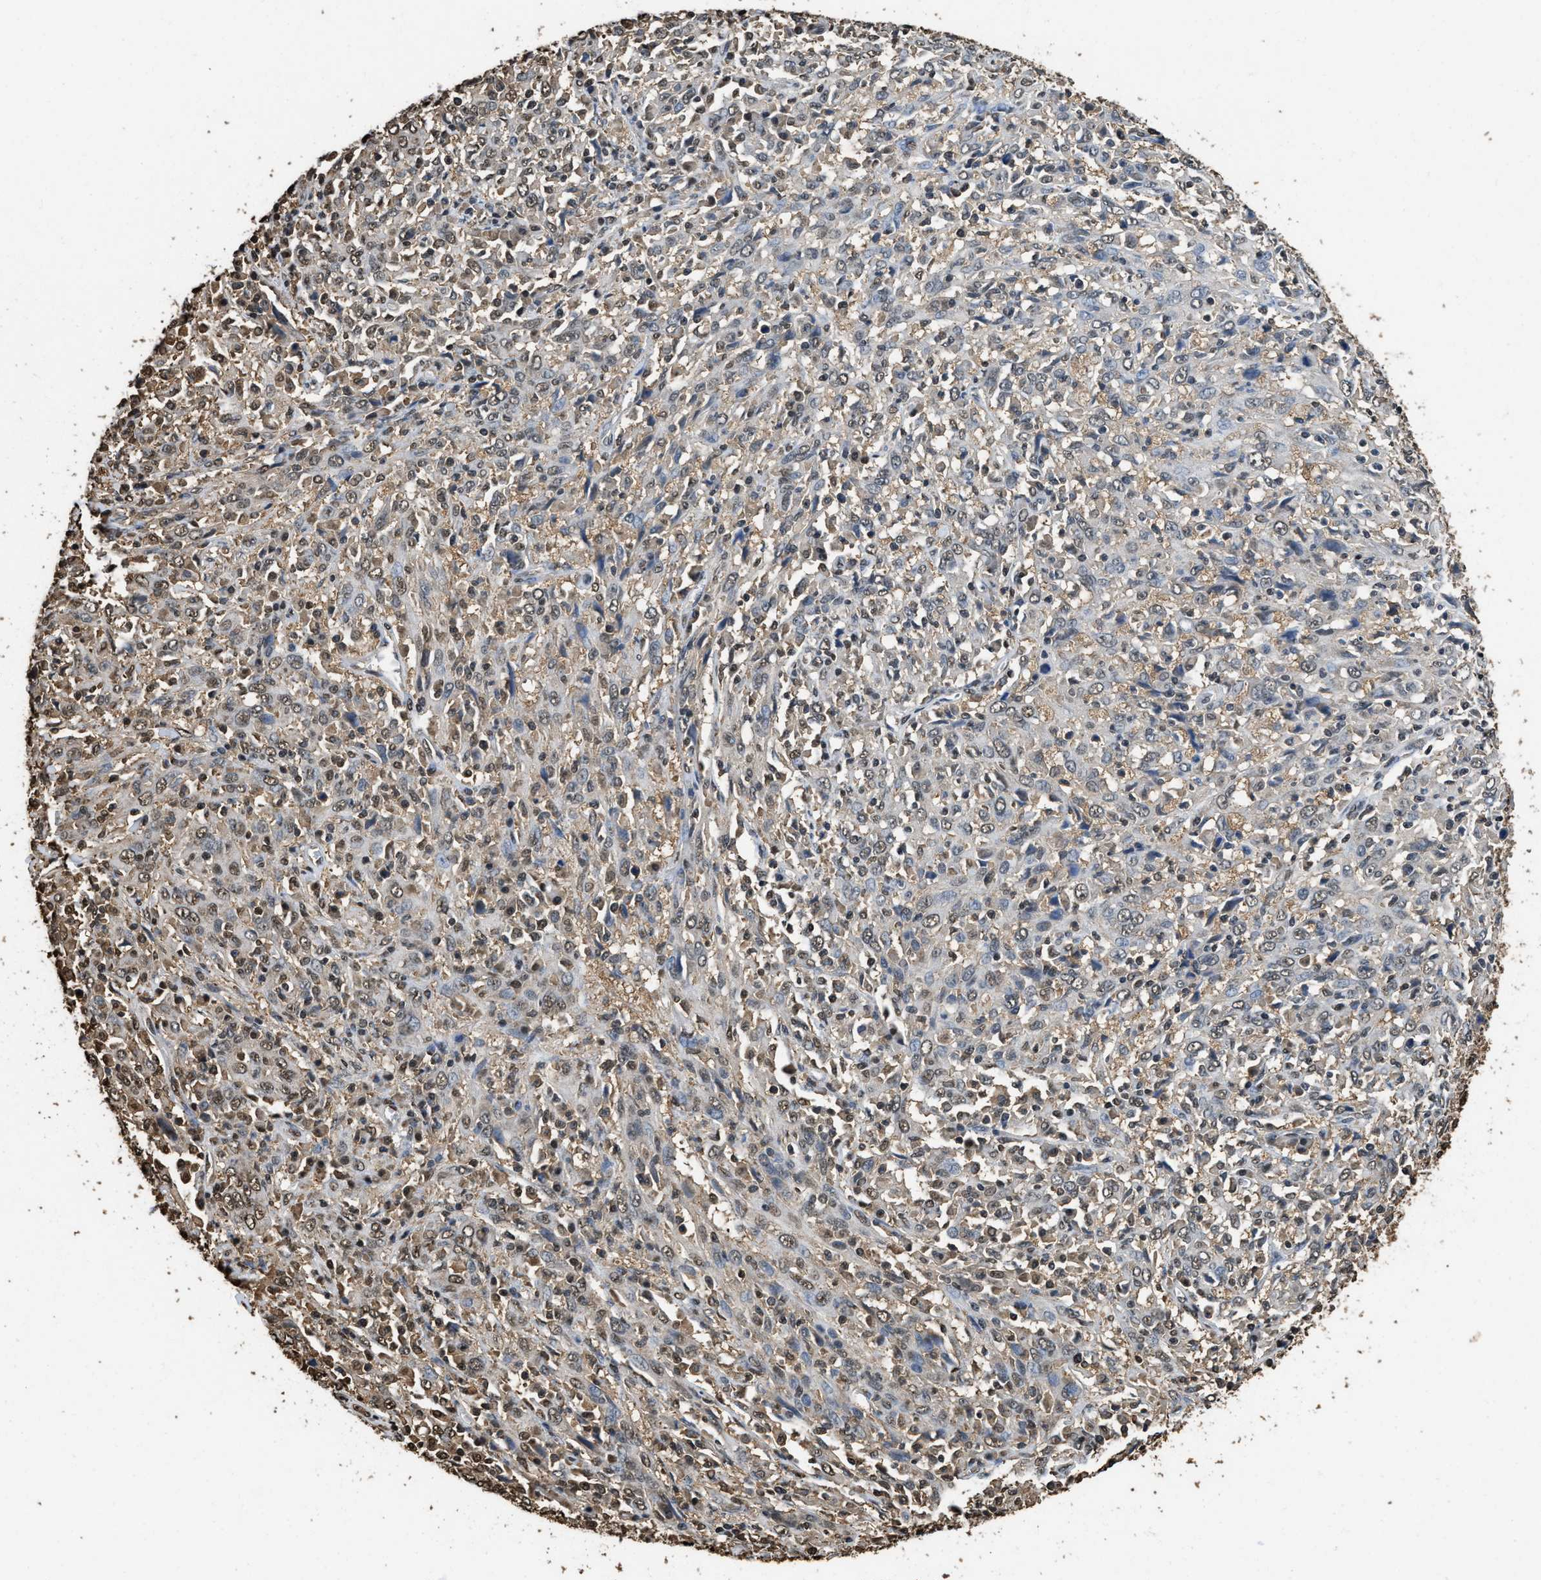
{"staining": {"intensity": "weak", "quantity": "<25%", "location": "cytoplasmic/membranous,nuclear"}, "tissue": "cervical cancer", "cell_type": "Tumor cells", "image_type": "cancer", "snomed": [{"axis": "morphology", "description": "Squamous cell carcinoma, NOS"}, {"axis": "topography", "description": "Cervix"}], "caption": "IHC image of neoplastic tissue: human cervical cancer (squamous cell carcinoma) stained with DAB (3,3'-diaminobenzidine) shows no significant protein expression in tumor cells.", "gene": "GAPDH", "patient": {"sex": "female", "age": 46}}